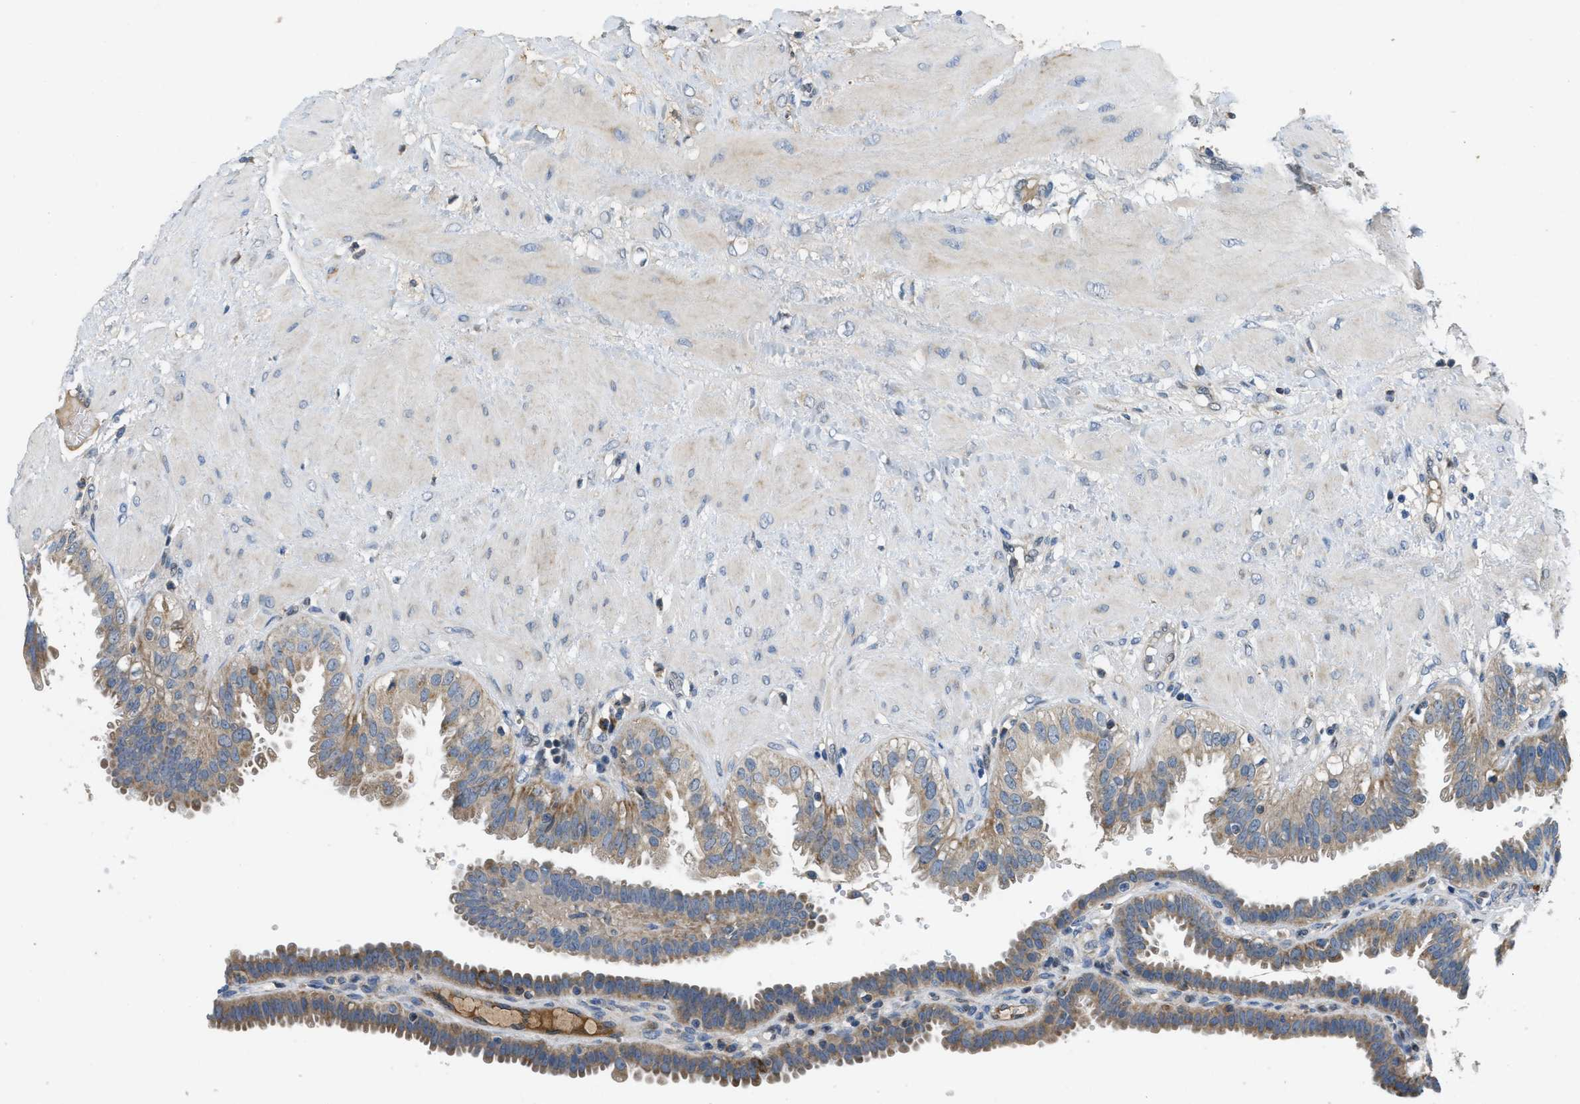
{"staining": {"intensity": "moderate", "quantity": "25%-75%", "location": "cytoplasmic/membranous"}, "tissue": "fallopian tube", "cell_type": "Glandular cells", "image_type": "normal", "snomed": [{"axis": "morphology", "description": "Normal tissue, NOS"}, {"axis": "topography", "description": "Fallopian tube"}, {"axis": "topography", "description": "Placenta"}], "caption": "Immunohistochemistry histopathology image of unremarkable fallopian tube: human fallopian tube stained using IHC exhibits medium levels of moderate protein expression localized specifically in the cytoplasmic/membranous of glandular cells, appearing as a cytoplasmic/membranous brown color.", "gene": "PNKD", "patient": {"sex": "female", "age": 34}}